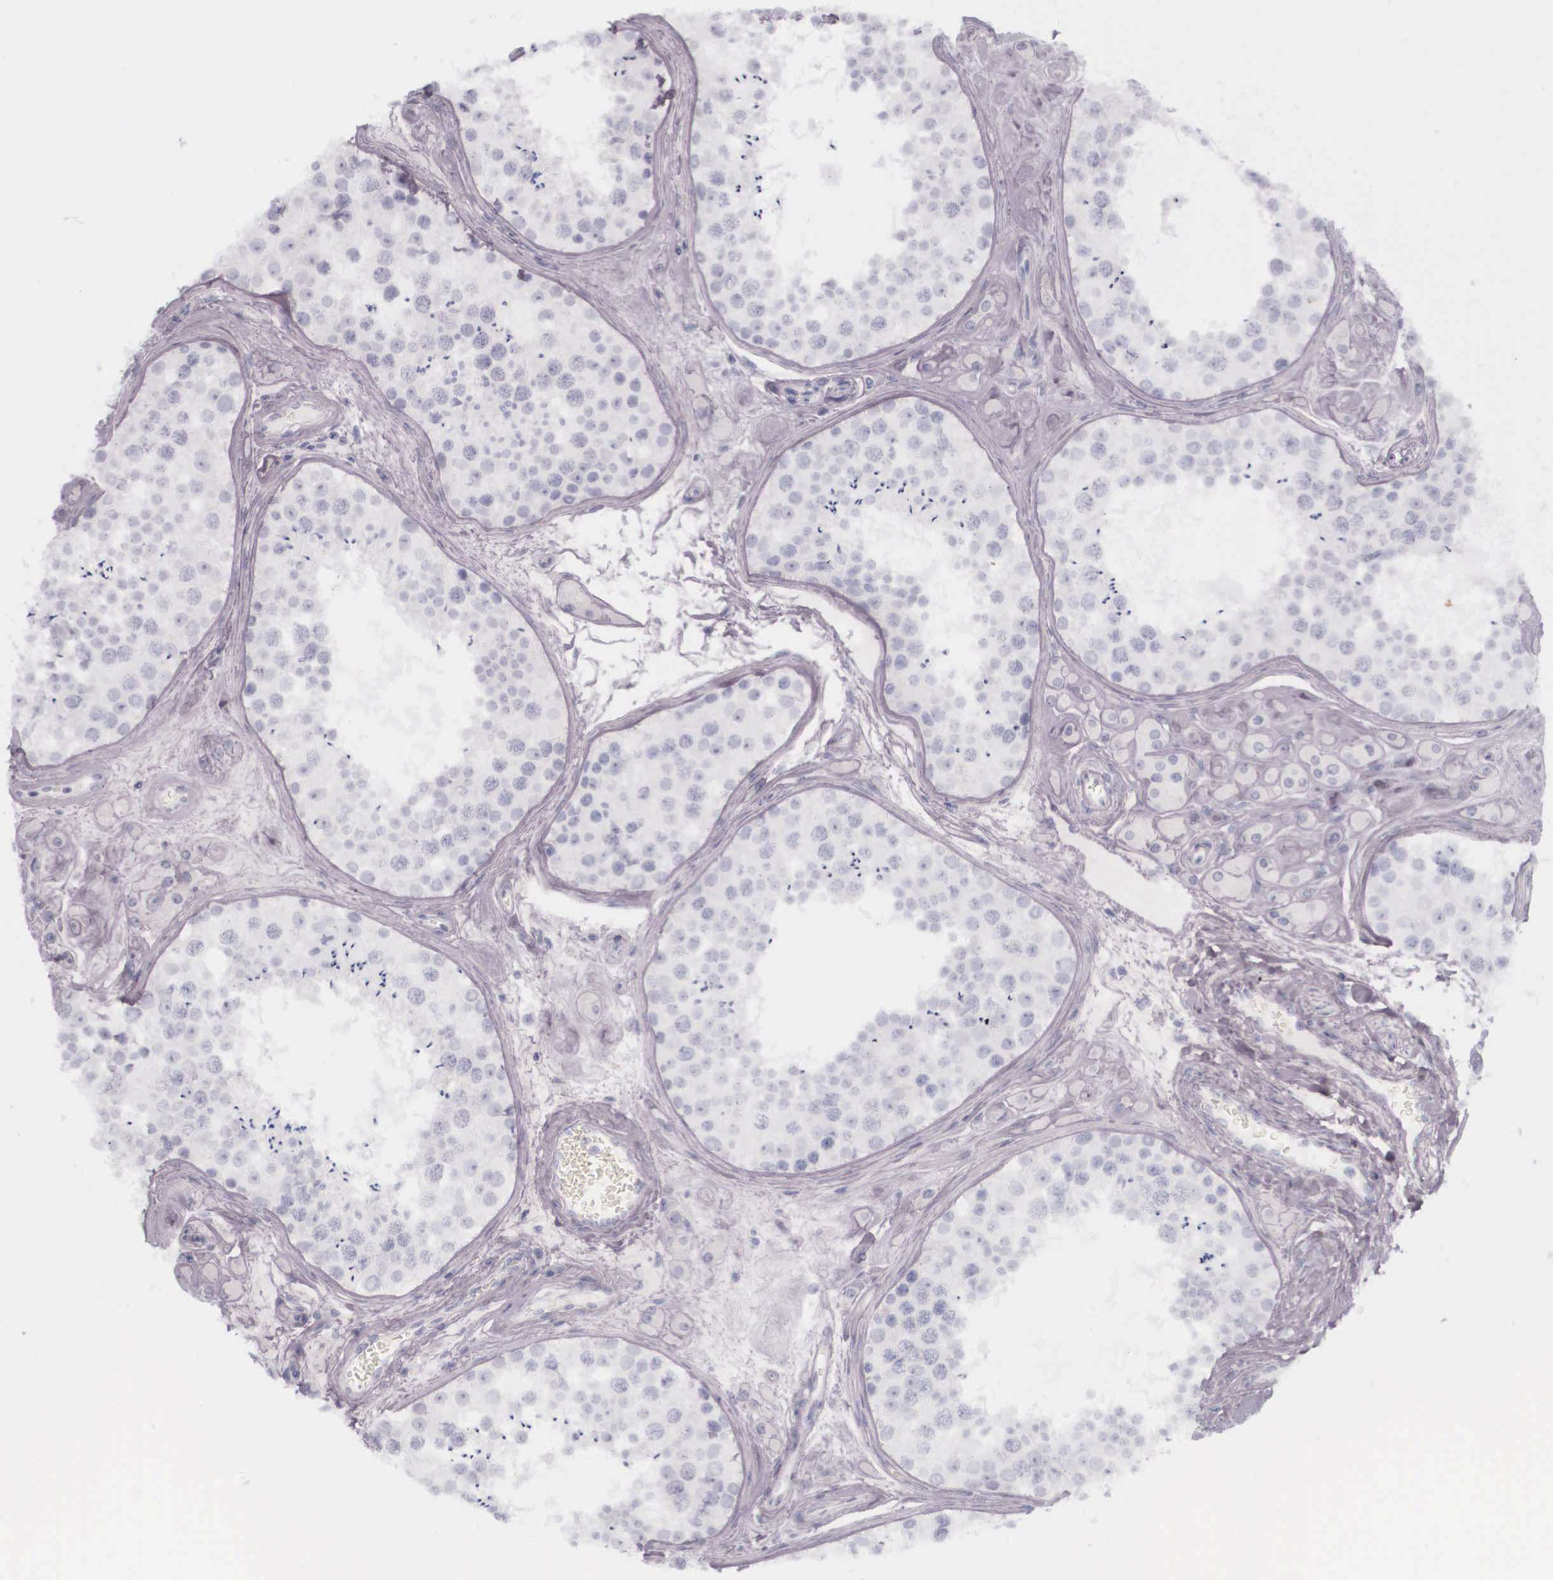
{"staining": {"intensity": "negative", "quantity": "none", "location": "none"}, "tissue": "testis", "cell_type": "Cells in seminiferous ducts", "image_type": "normal", "snomed": [{"axis": "morphology", "description": "Normal tissue, NOS"}, {"axis": "topography", "description": "Testis"}], "caption": "Immunohistochemistry (IHC) micrograph of benign testis stained for a protein (brown), which exhibits no positivity in cells in seminiferous ducts. The staining was performed using DAB to visualize the protein expression in brown, while the nuclei were stained in blue with hematoxylin (Magnification: 20x).", "gene": "KRT14", "patient": {"sex": "male", "age": 38}}